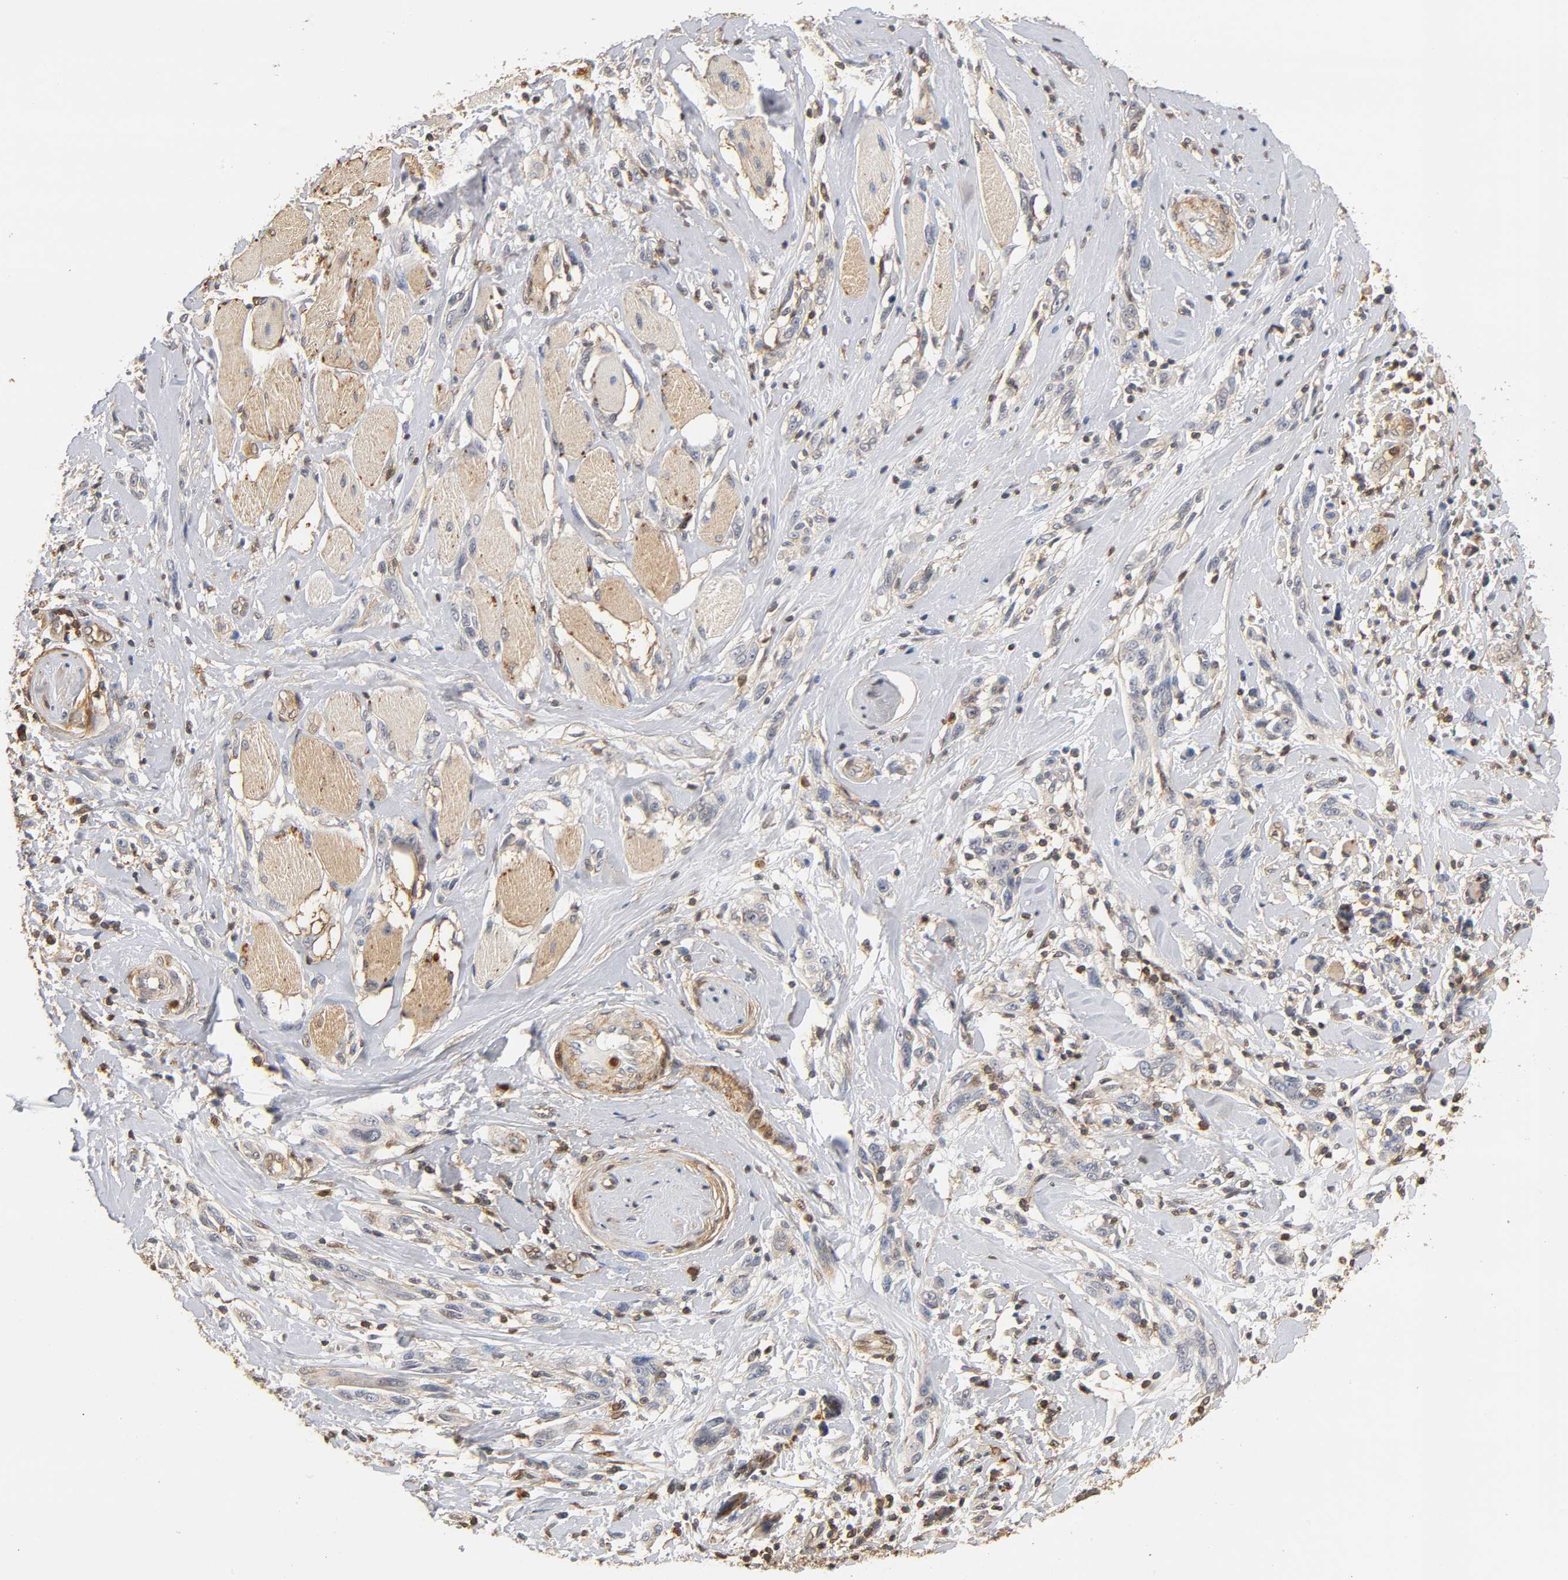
{"staining": {"intensity": "weak", "quantity": "25%-75%", "location": "cytoplasmic/membranous"}, "tissue": "melanoma", "cell_type": "Tumor cells", "image_type": "cancer", "snomed": [{"axis": "morphology", "description": "Malignant melanoma, NOS"}, {"axis": "topography", "description": "Skin"}], "caption": "Protein staining displays weak cytoplasmic/membranous staining in about 25%-75% of tumor cells in malignant melanoma.", "gene": "ANXA11", "patient": {"sex": "male", "age": 91}}